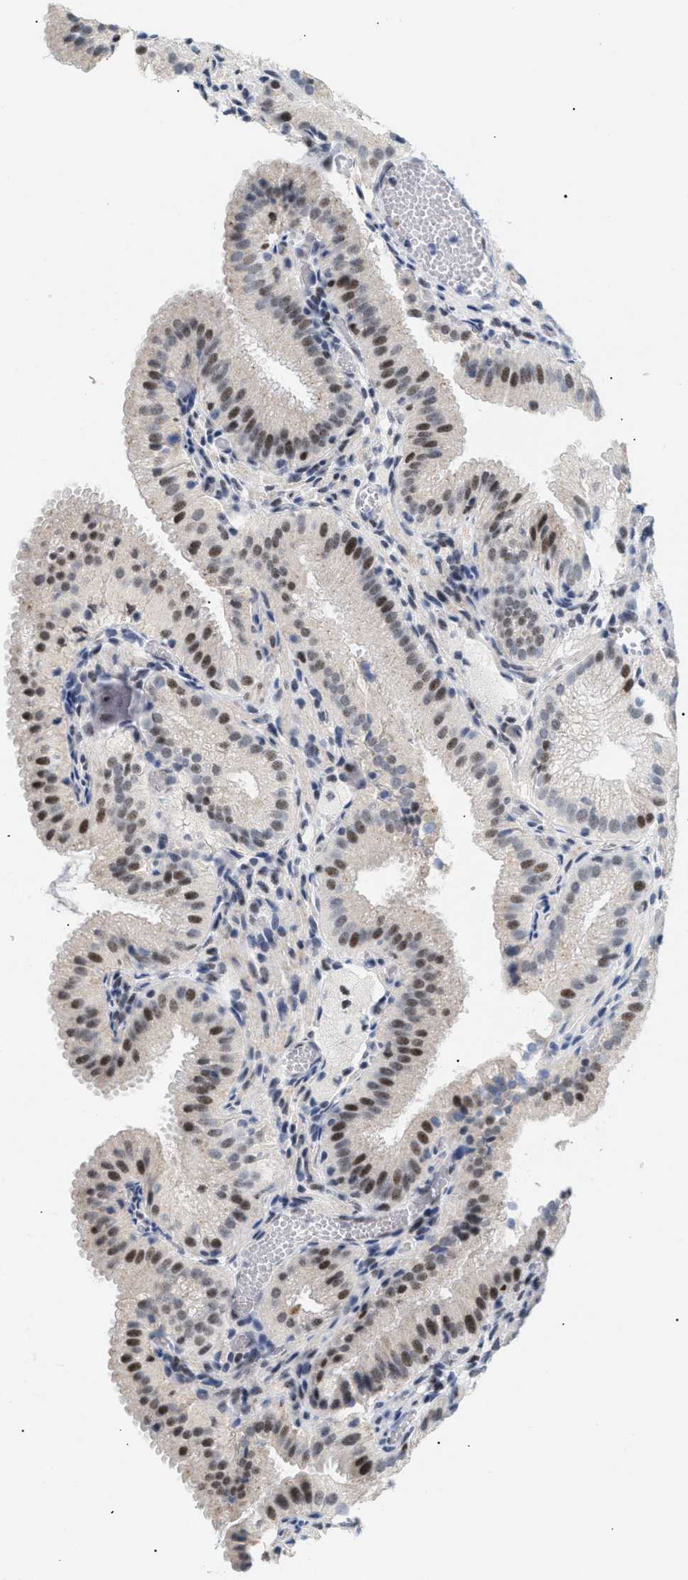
{"staining": {"intensity": "strong", "quantity": ">75%", "location": "nuclear"}, "tissue": "gallbladder", "cell_type": "Glandular cells", "image_type": "normal", "snomed": [{"axis": "morphology", "description": "Normal tissue, NOS"}, {"axis": "topography", "description": "Gallbladder"}], "caption": "A histopathology image of human gallbladder stained for a protein displays strong nuclear brown staining in glandular cells.", "gene": "PPARD", "patient": {"sex": "male", "age": 54}}